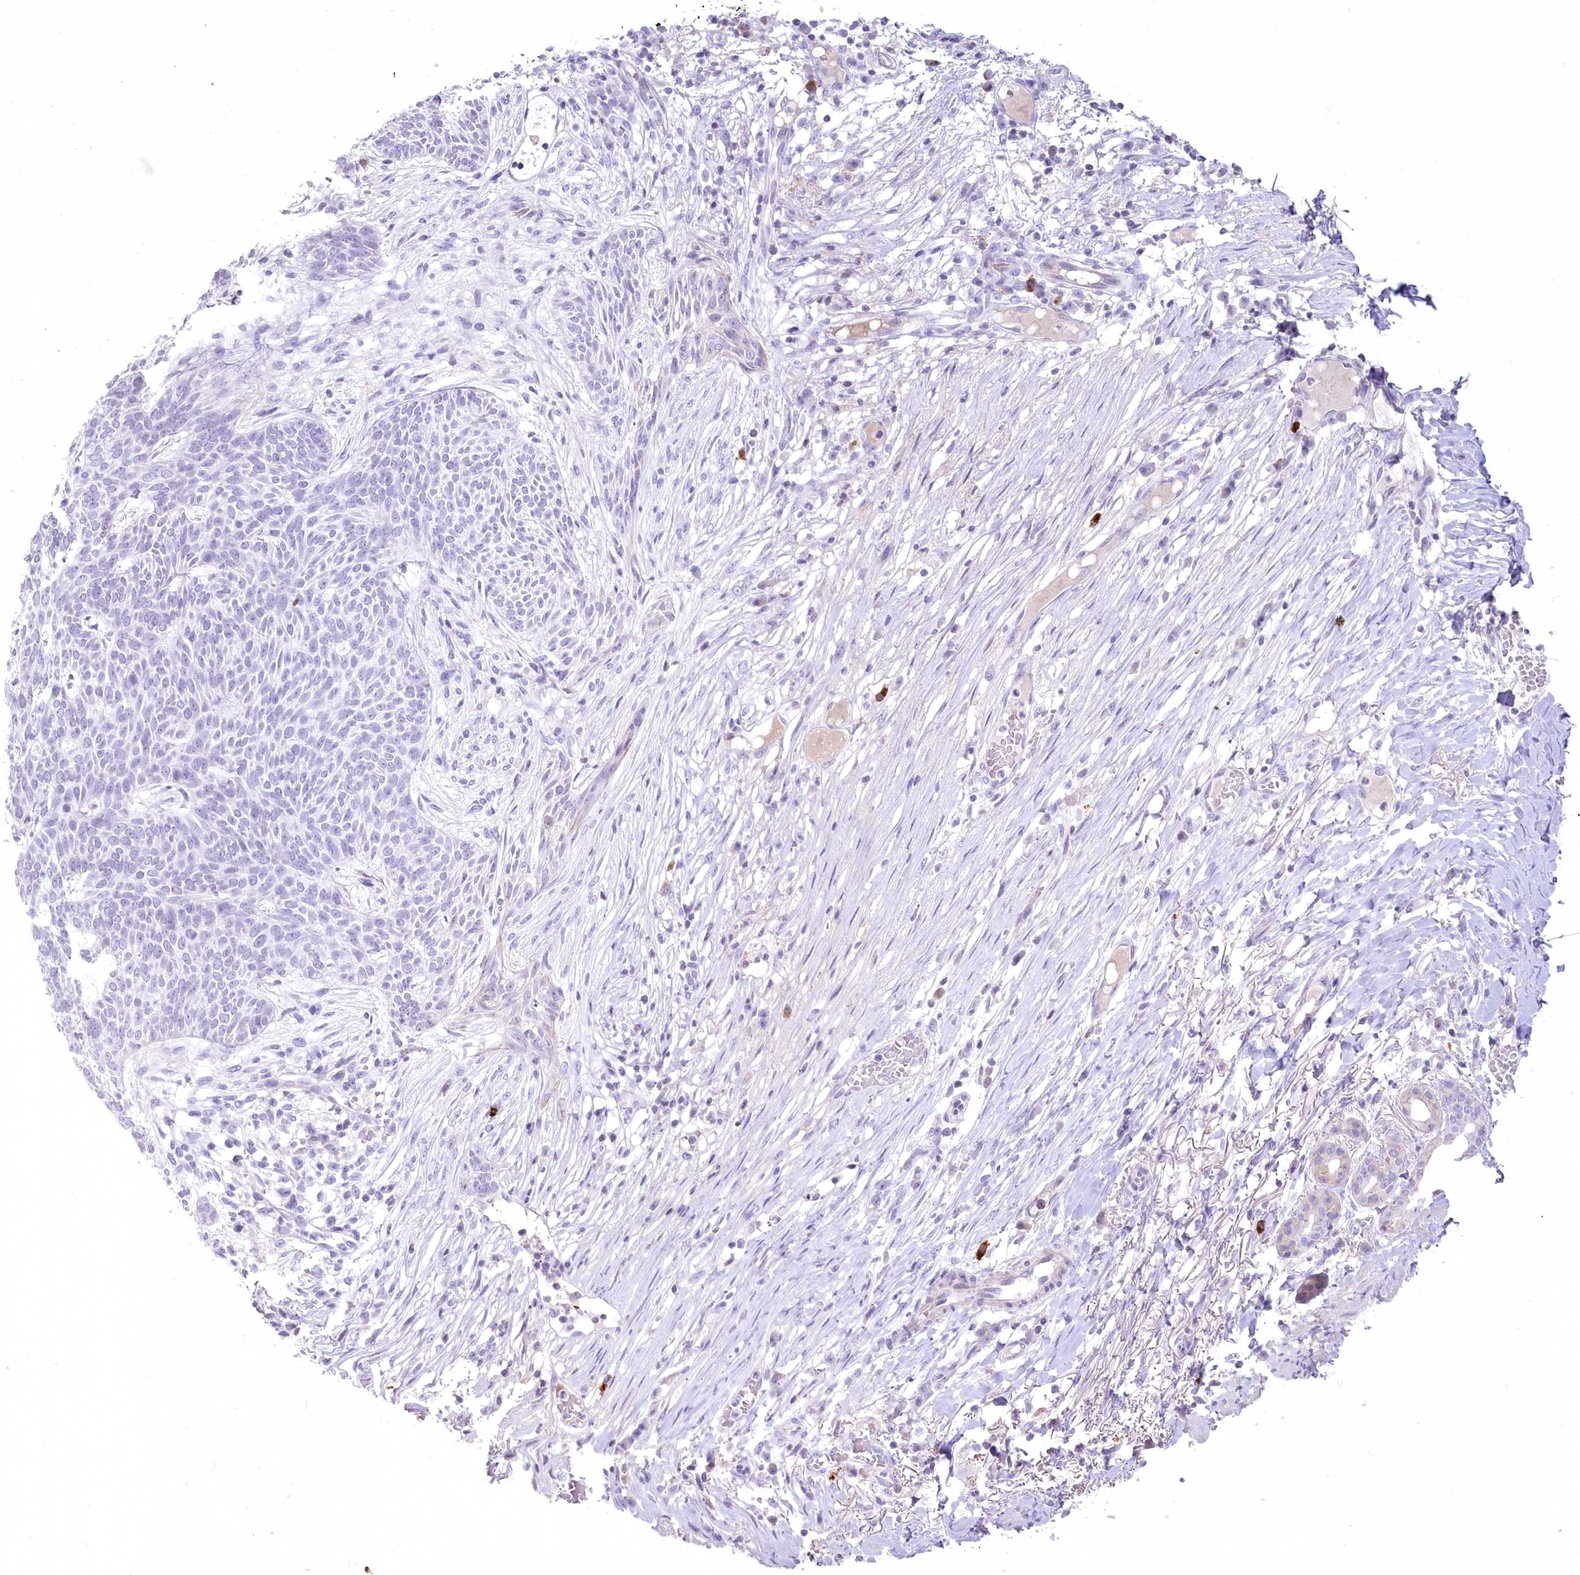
{"staining": {"intensity": "negative", "quantity": "none", "location": "none"}, "tissue": "skin cancer", "cell_type": "Tumor cells", "image_type": "cancer", "snomed": [{"axis": "morphology", "description": "Normal tissue, NOS"}, {"axis": "morphology", "description": "Basal cell carcinoma"}, {"axis": "topography", "description": "Skin"}], "caption": "DAB (3,3'-diaminobenzidine) immunohistochemical staining of skin cancer (basal cell carcinoma) demonstrates no significant positivity in tumor cells.", "gene": "MYOZ1", "patient": {"sex": "male", "age": 64}}